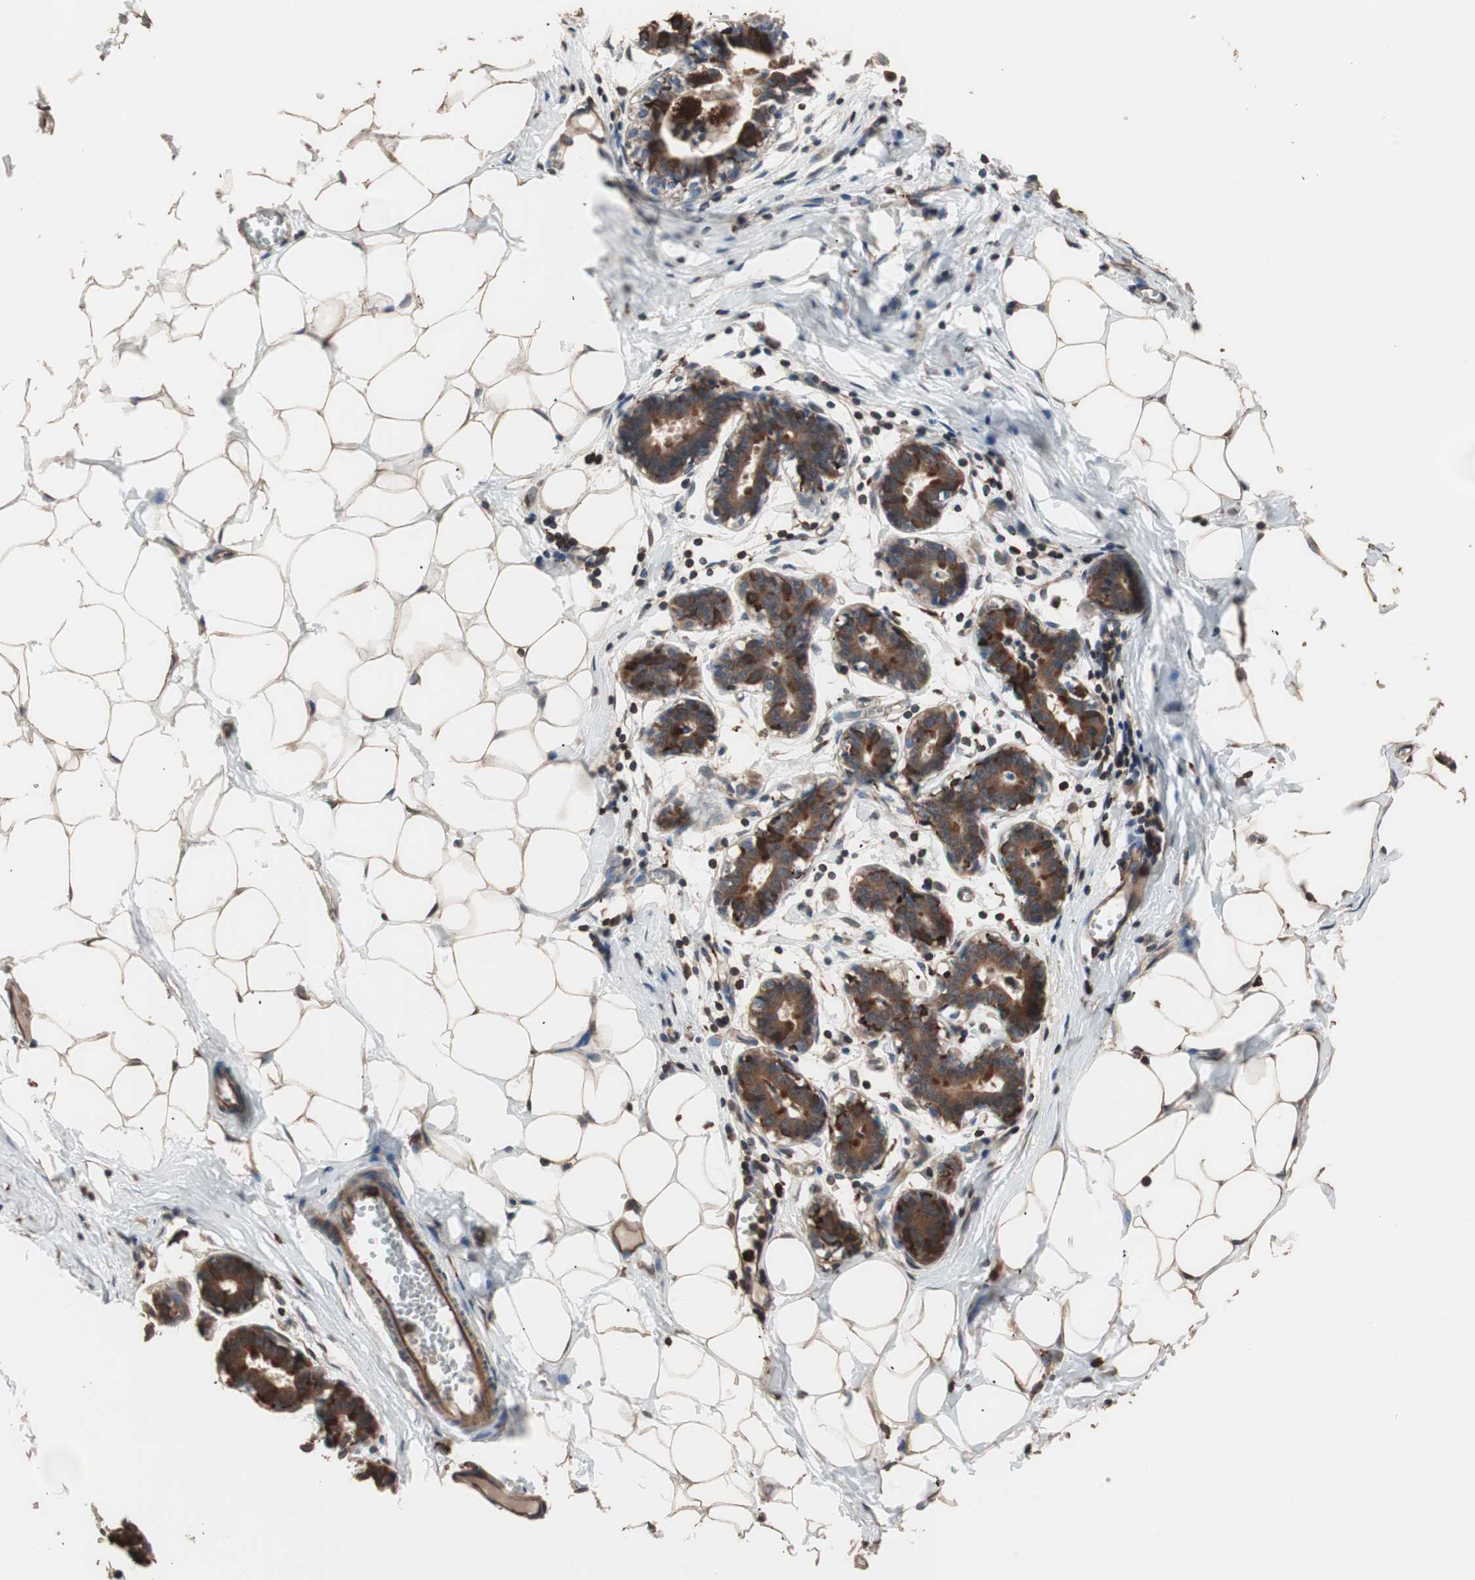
{"staining": {"intensity": "weak", "quantity": ">75%", "location": "cytoplasmic/membranous"}, "tissue": "breast", "cell_type": "Adipocytes", "image_type": "normal", "snomed": [{"axis": "morphology", "description": "Normal tissue, NOS"}, {"axis": "topography", "description": "Breast"}], "caption": "High-power microscopy captured an IHC histopathology image of benign breast, revealing weak cytoplasmic/membranous positivity in approximately >75% of adipocytes.", "gene": "CCT3", "patient": {"sex": "female", "age": 27}}